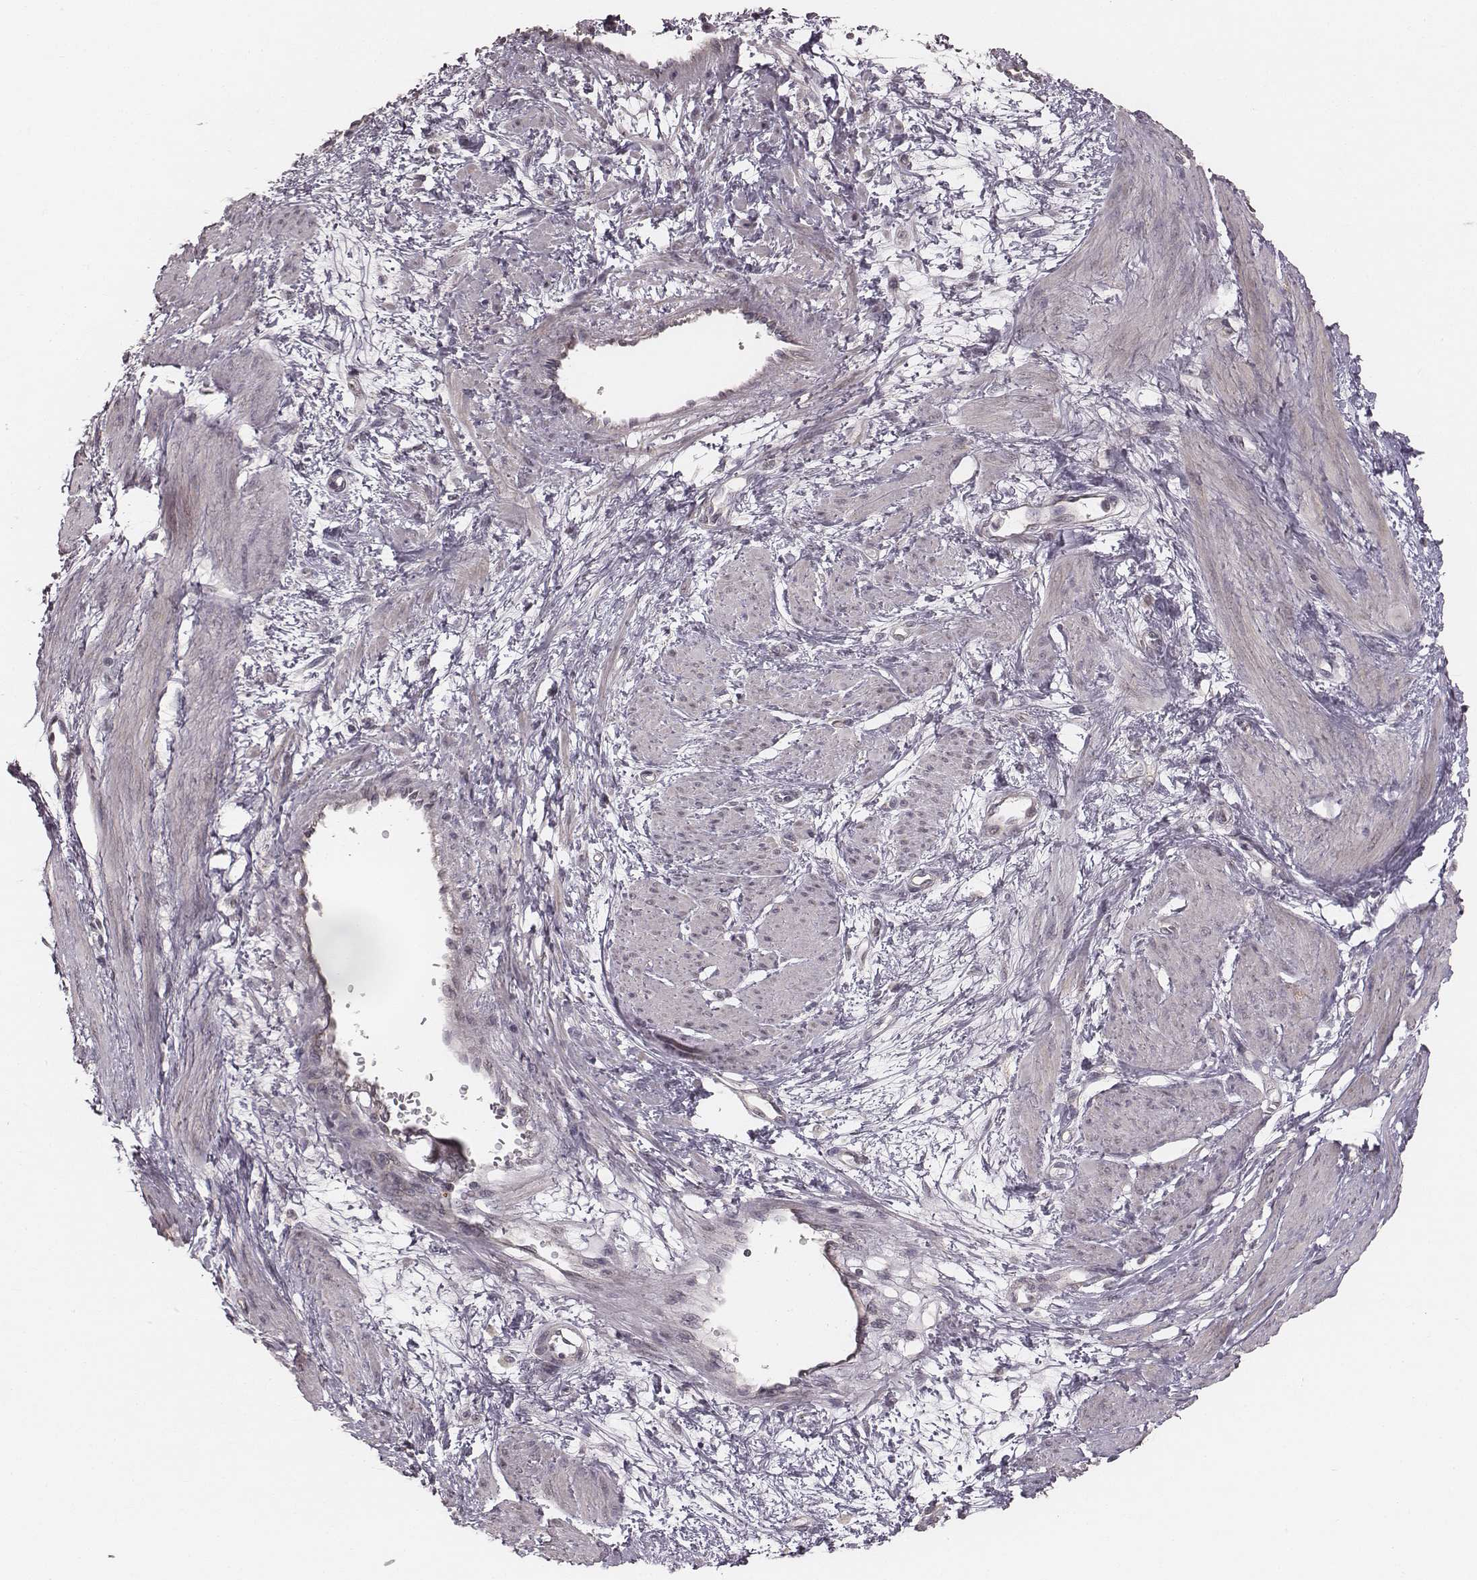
{"staining": {"intensity": "negative", "quantity": "none", "location": "none"}, "tissue": "smooth muscle", "cell_type": "Smooth muscle cells", "image_type": "normal", "snomed": [{"axis": "morphology", "description": "Normal tissue, NOS"}, {"axis": "topography", "description": "Smooth muscle"}, {"axis": "topography", "description": "Uterus"}], "caption": "This image is of unremarkable smooth muscle stained with IHC to label a protein in brown with the nuclei are counter-stained blue. There is no positivity in smooth muscle cells.", "gene": "SLC7A4", "patient": {"sex": "female", "age": 39}}